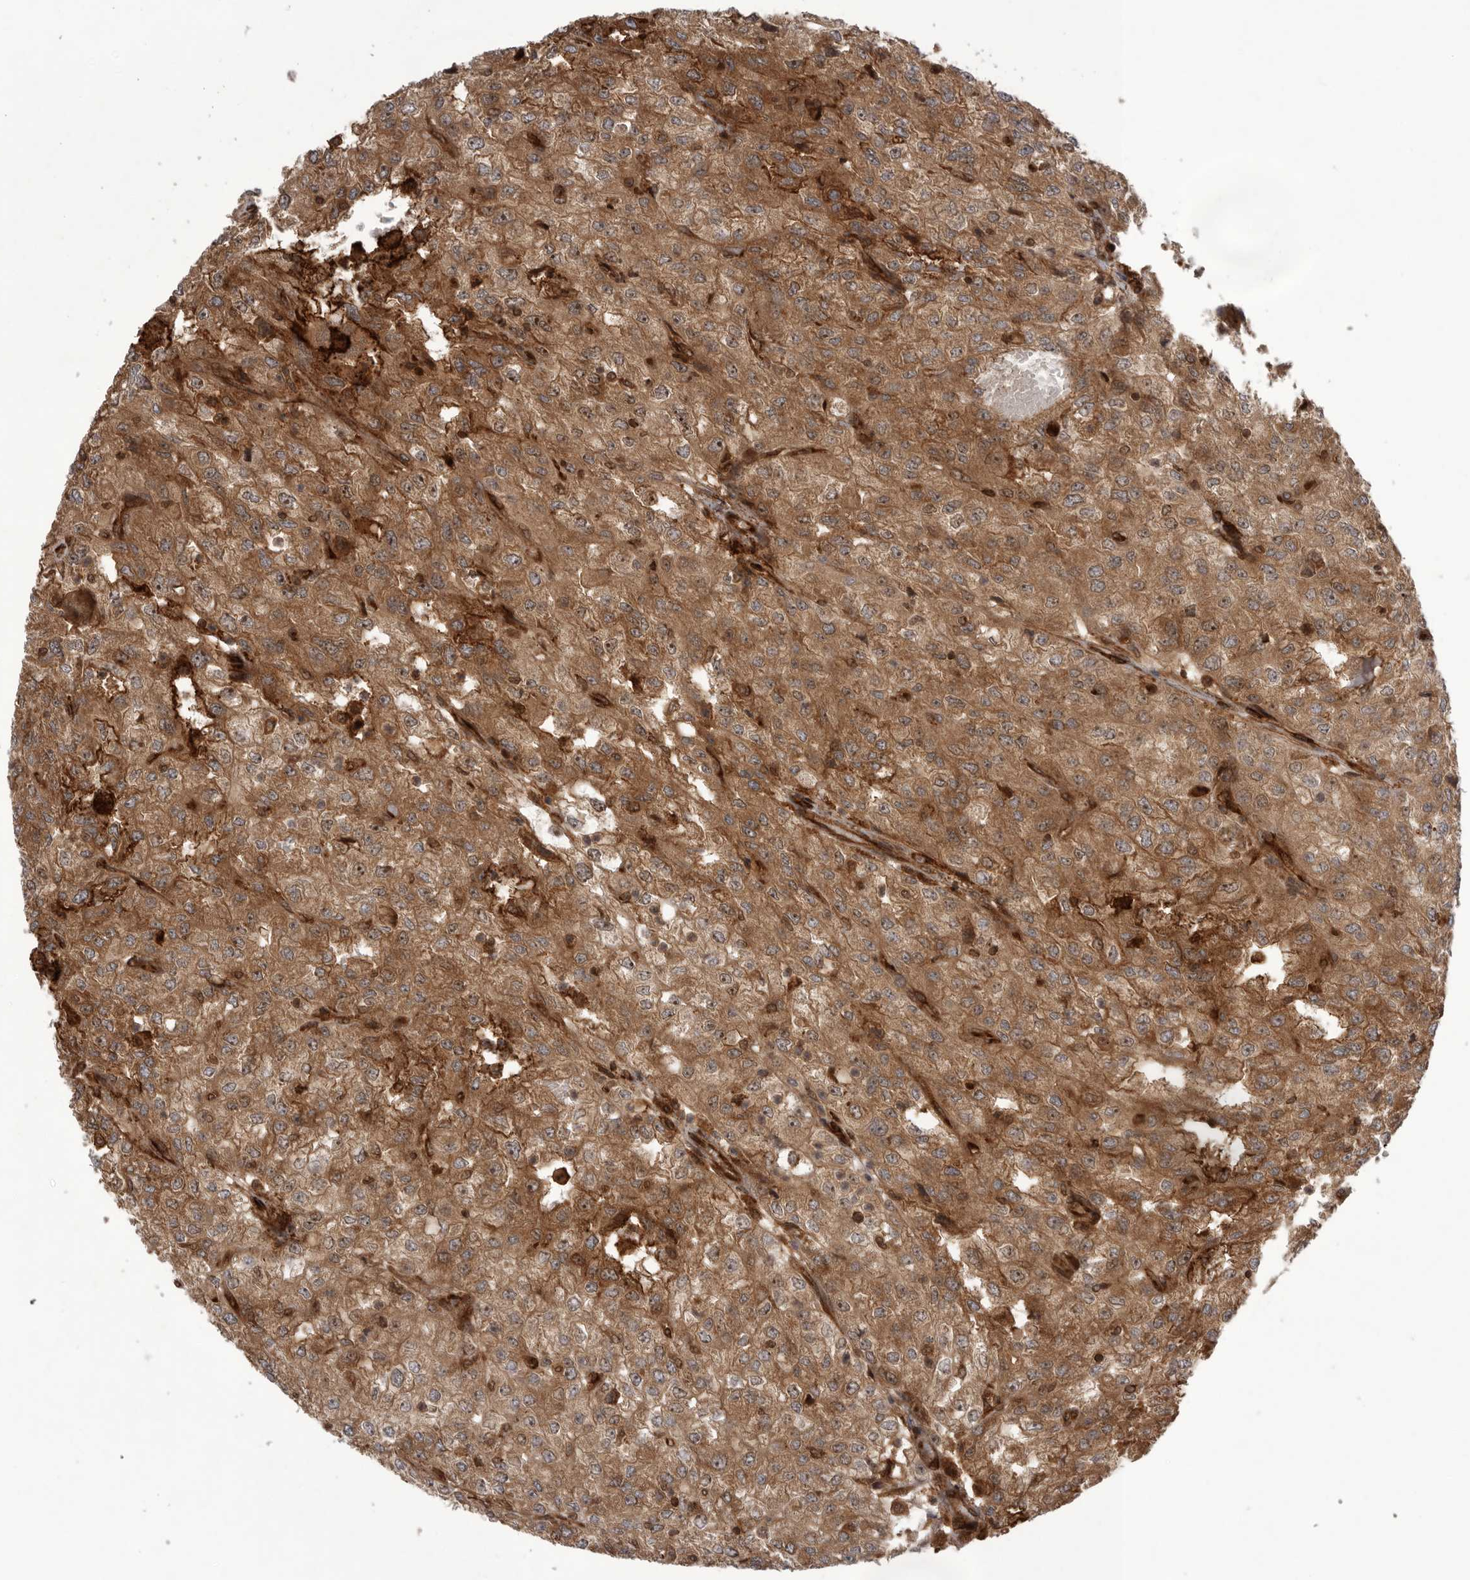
{"staining": {"intensity": "moderate", "quantity": ">75%", "location": "cytoplasmic/membranous,nuclear"}, "tissue": "renal cancer", "cell_type": "Tumor cells", "image_type": "cancer", "snomed": [{"axis": "morphology", "description": "Adenocarcinoma, NOS"}, {"axis": "topography", "description": "Kidney"}], "caption": "Renal cancer stained for a protein displays moderate cytoplasmic/membranous and nuclear positivity in tumor cells.", "gene": "DHDDS", "patient": {"sex": "female", "age": 54}}